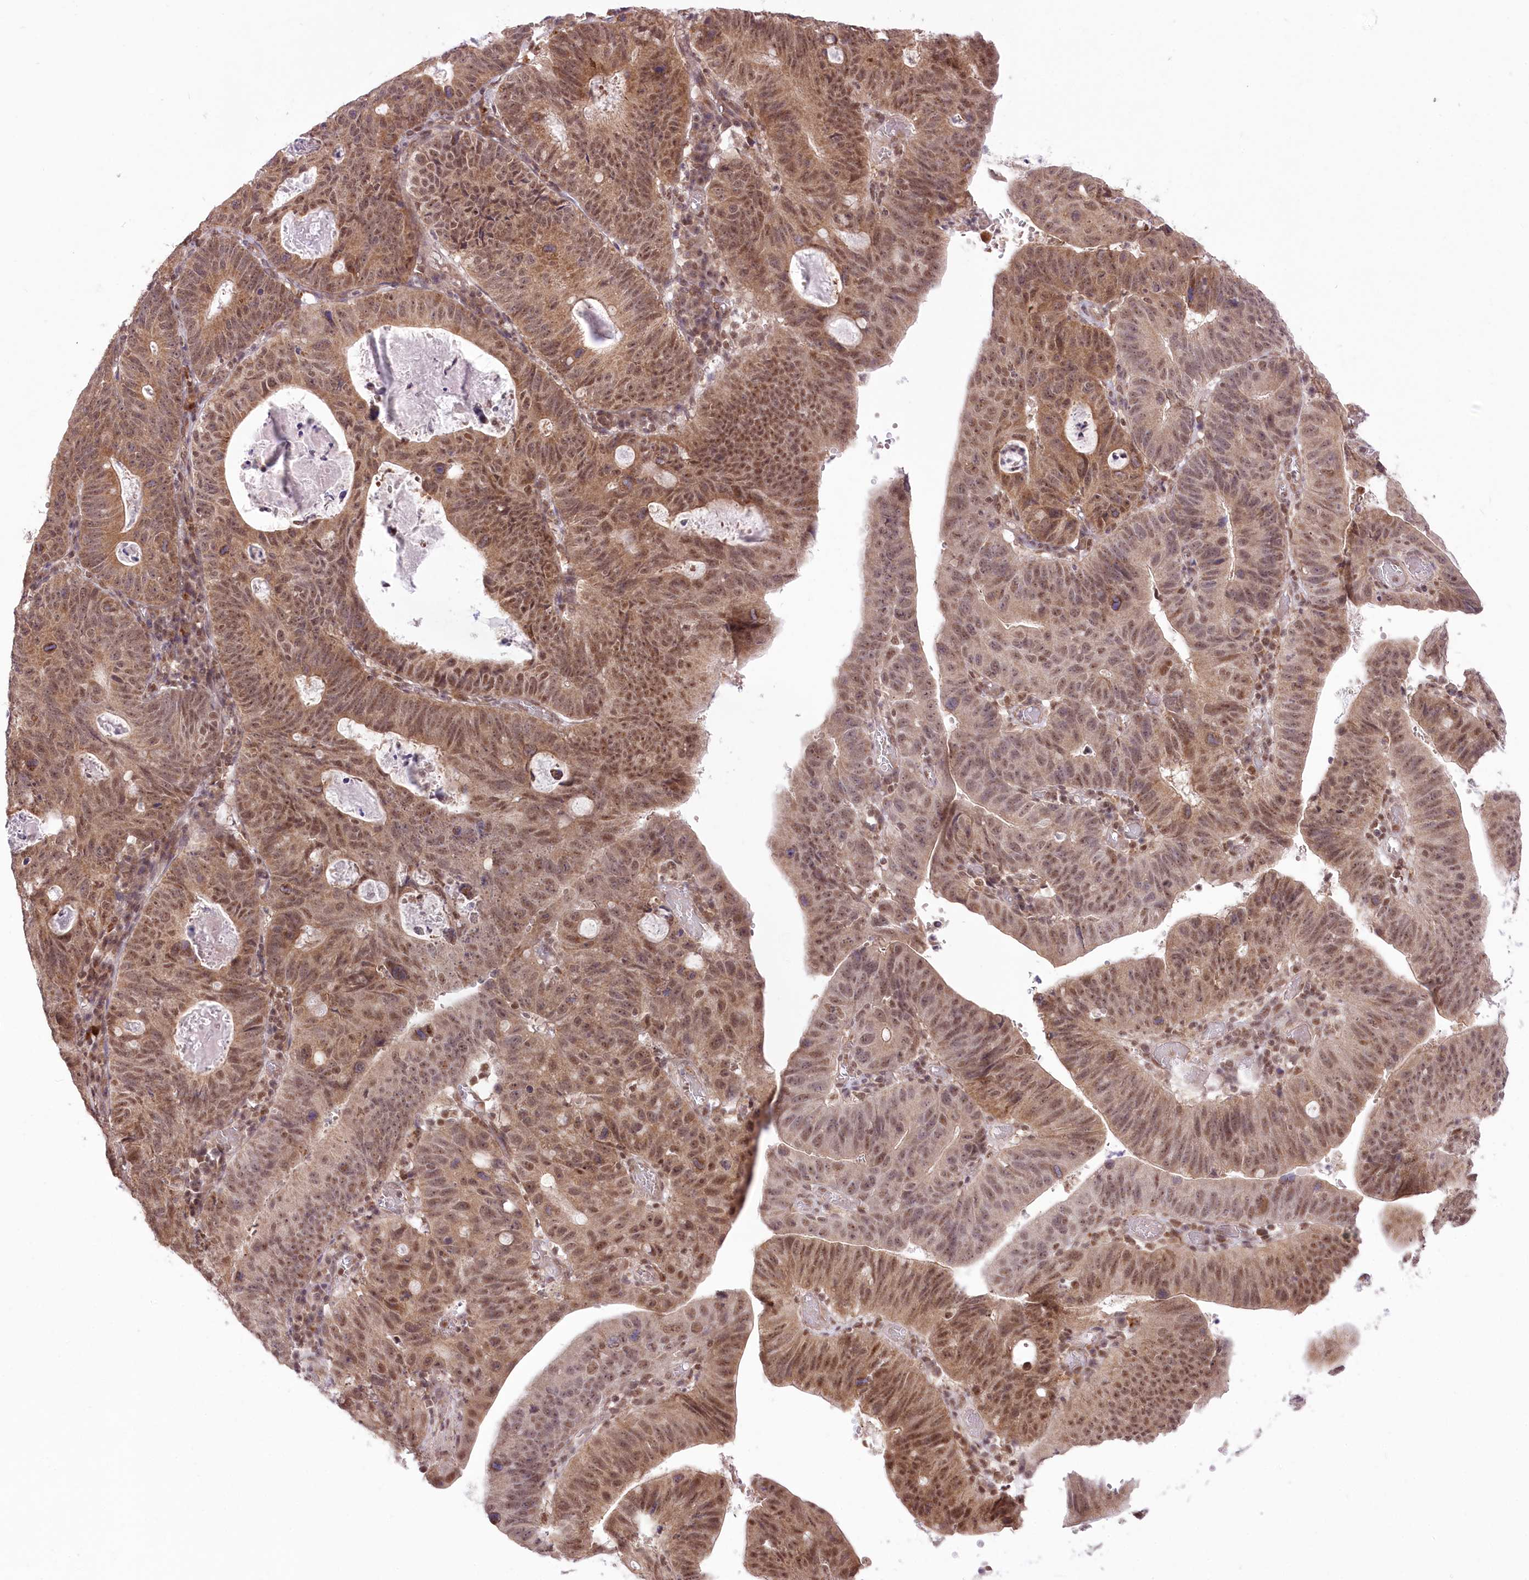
{"staining": {"intensity": "moderate", "quantity": ">75%", "location": "cytoplasmic/membranous,nuclear"}, "tissue": "stomach cancer", "cell_type": "Tumor cells", "image_type": "cancer", "snomed": [{"axis": "morphology", "description": "Adenocarcinoma, NOS"}, {"axis": "topography", "description": "Stomach"}], "caption": "IHC of adenocarcinoma (stomach) exhibits medium levels of moderate cytoplasmic/membranous and nuclear expression in approximately >75% of tumor cells.", "gene": "ZMAT2", "patient": {"sex": "male", "age": 59}}